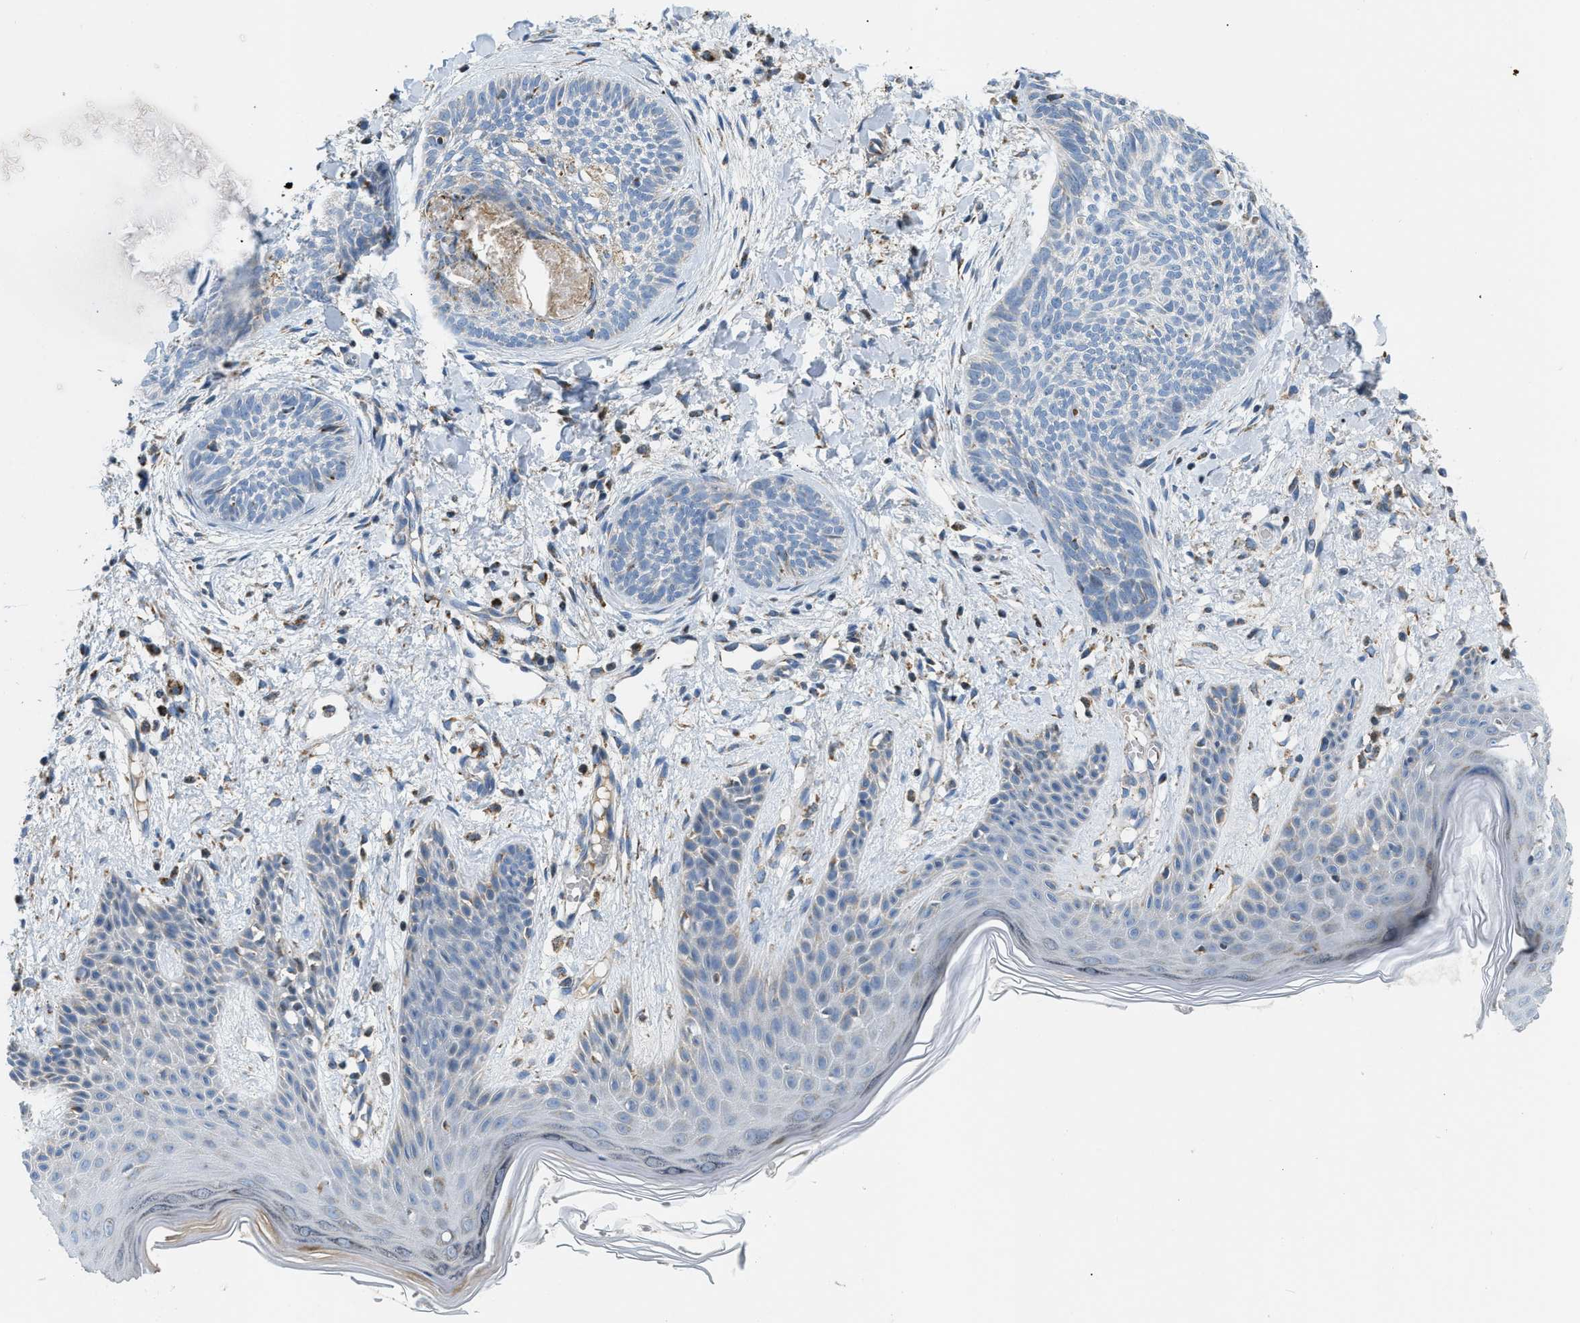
{"staining": {"intensity": "negative", "quantity": "none", "location": "none"}, "tissue": "skin cancer", "cell_type": "Tumor cells", "image_type": "cancer", "snomed": [{"axis": "morphology", "description": "Basal cell carcinoma"}, {"axis": "topography", "description": "Skin"}], "caption": "Immunohistochemistry (IHC) photomicrograph of skin basal cell carcinoma stained for a protein (brown), which shows no expression in tumor cells. (DAB (3,3'-diaminobenzidine) immunohistochemistry, high magnification).", "gene": "ACADVL", "patient": {"sex": "female", "age": 59}}